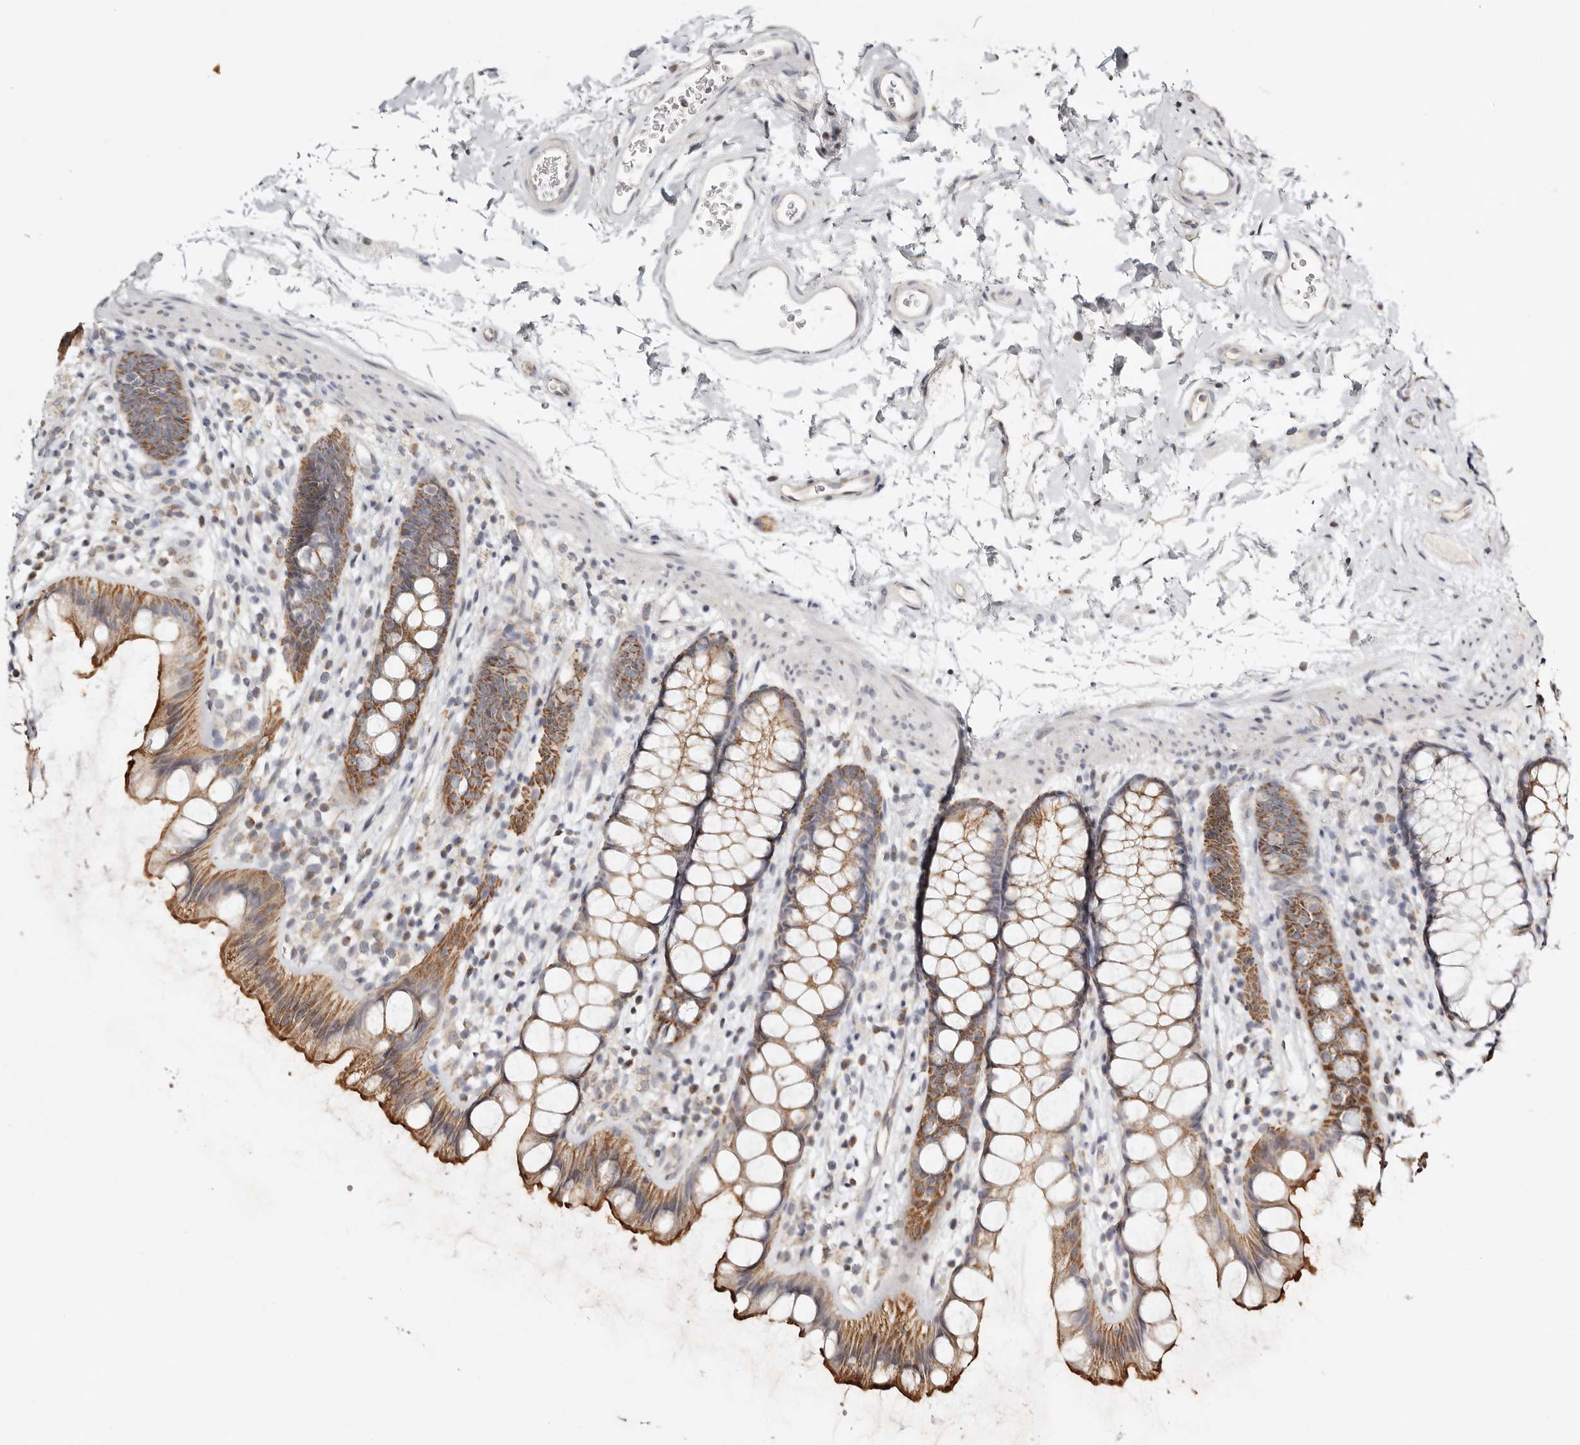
{"staining": {"intensity": "moderate", "quantity": ">75%", "location": "cytoplasmic/membranous"}, "tissue": "rectum", "cell_type": "Glandular cells", "image_type": "normal", "snomed": [{"axis": "morphology", "description": "Normal tissue, NOS"}, {"axis": "topography", "description": "Rectum"}], "caption": "Protein staining by IHC shows moderate cytoplasmic/membranous staining in about >75% of glandular cells in normal rectum. The staining was performed using DAB (3,3'-diaminobenzidine) to visualize the protein expression in brown, while the nuclei were stained in blue with hematoxylin (Magnification: 20x).", "gene": "KDF1", "patient": {"sex": "female", "age": 65}}